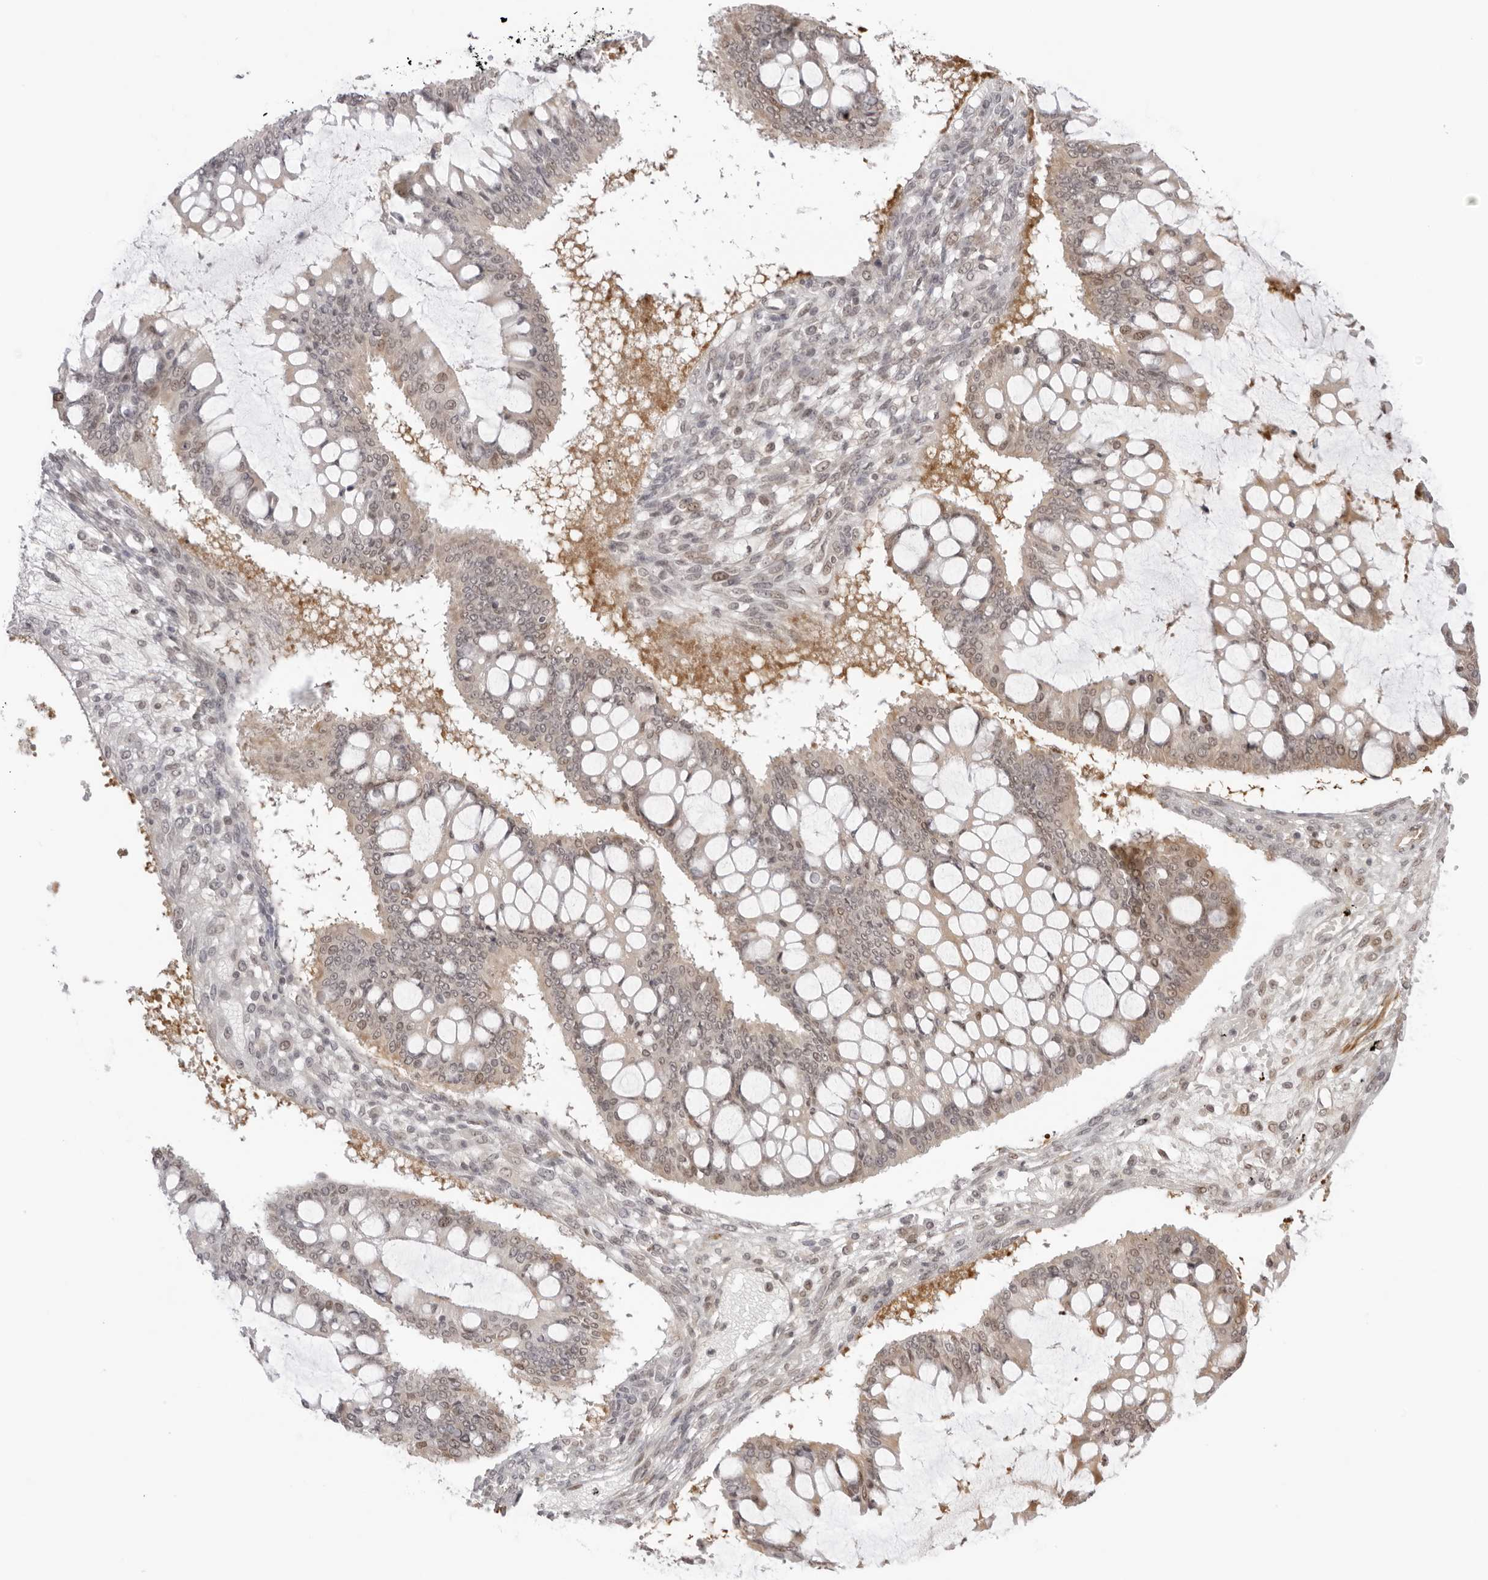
{"staining": {"intensity": "moderate", "quantity": "<25%", "location": "nuclear"}, "tissue": "ovarian cancer", "cell_type": "Tumor cells", "image_type": "cancer", "snomed": [{"axis": "morphology", "description": "Cystadenocarcinoma, mucinous, NOS"}, {"axis": "topography", "description": "Ovary"}], "caption": "Human ovarian cancer (mucinous cystadenocarcinoma) stained with a protein marker displays moderate staining in tumor cells.", "gene": "RNF146", "patient": {"sex": "female", "age": 73}}